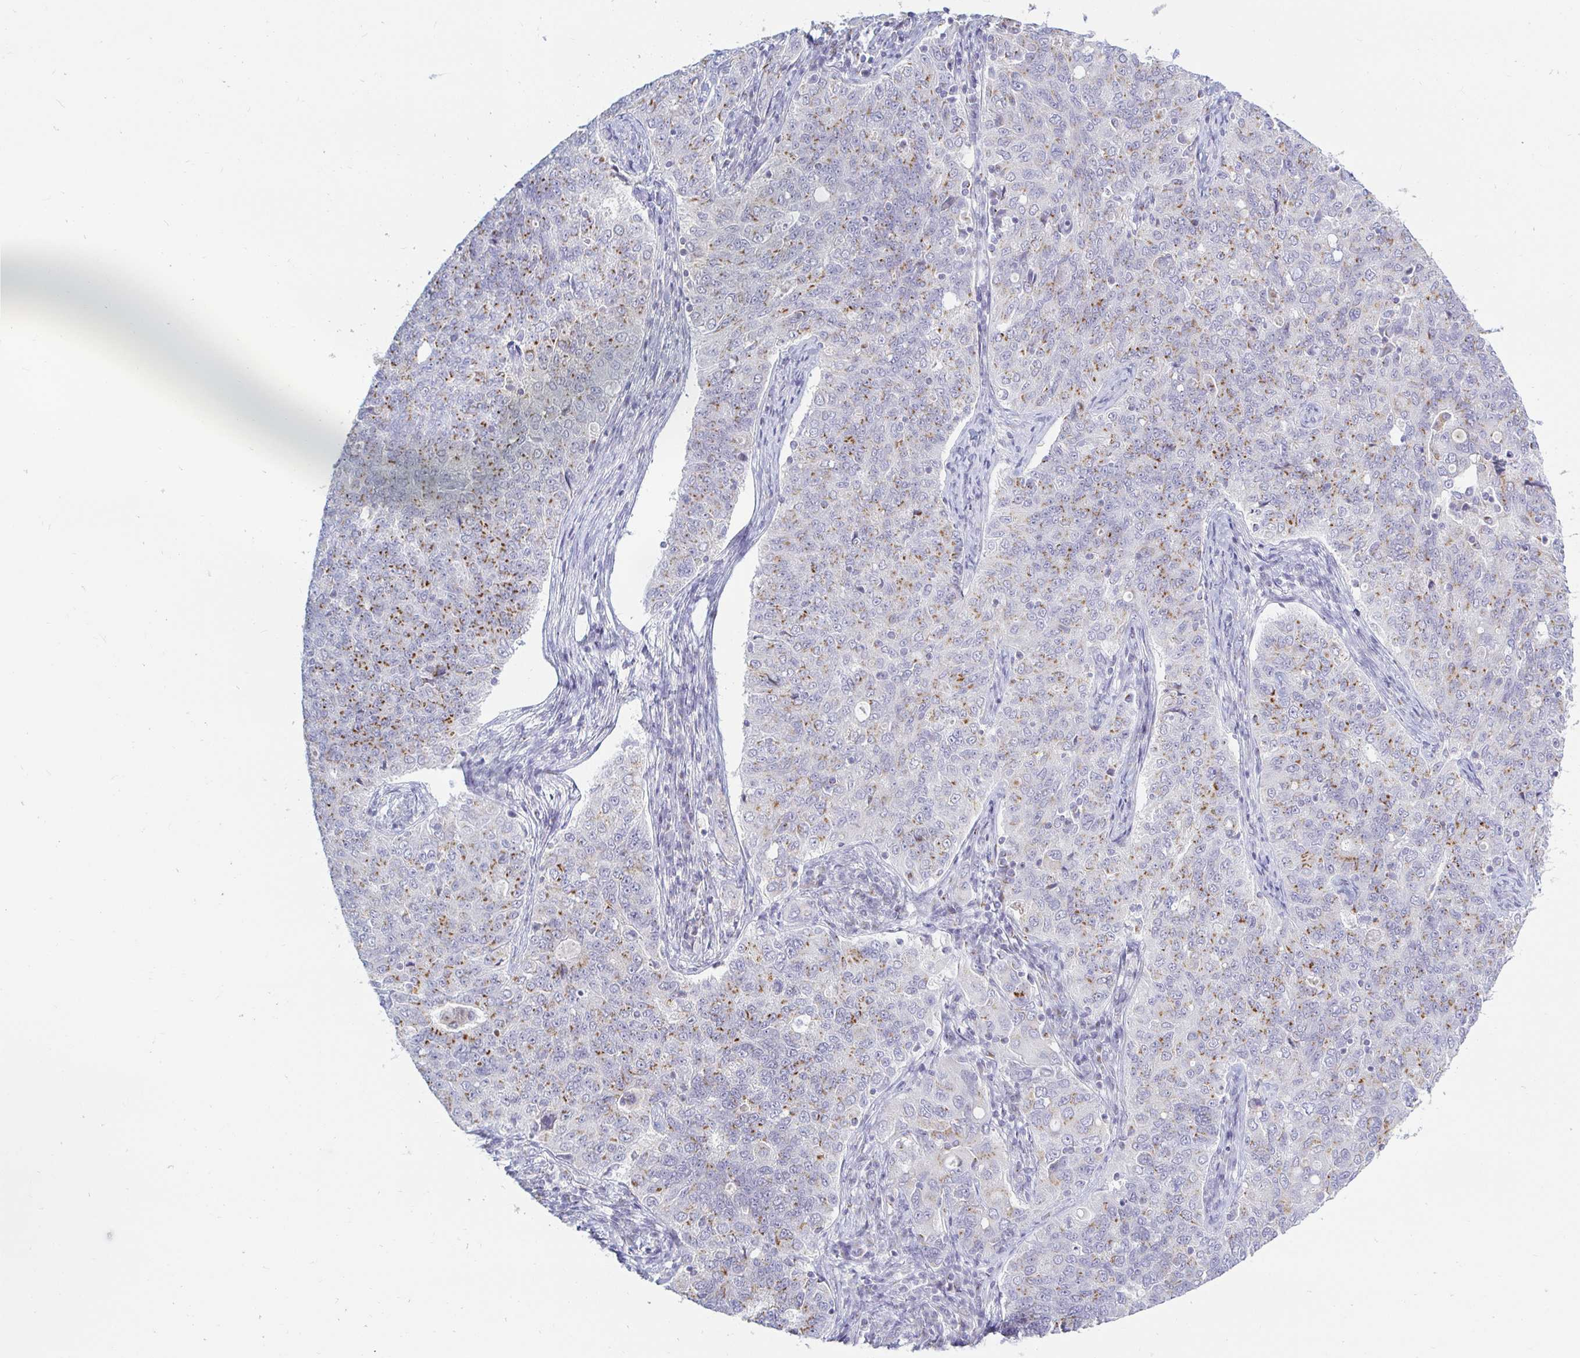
{"staining": {"intensity": "moderate", "quantity": "25%-75%", "location": "cytoplasmic/membranous"}, "tissue": "endometrial cancer", "cell_type": "Tumor cells", "image_type": "cancer", "snomed": [{"axis": "morphology", "description": "Adenocarcinoma, NOS"}, {"axis": "topography", "description": "Endometrium"}], "caption": "DAB immunohistochemical staining of human endometrial cancer (adenocarcinoma) displays moderate cytoplasmic/membranous protein staining in approximately 25%-75% of tumor cells.", "gene": "OR51D1", "patient": {"sex": "female", "age": 43}}